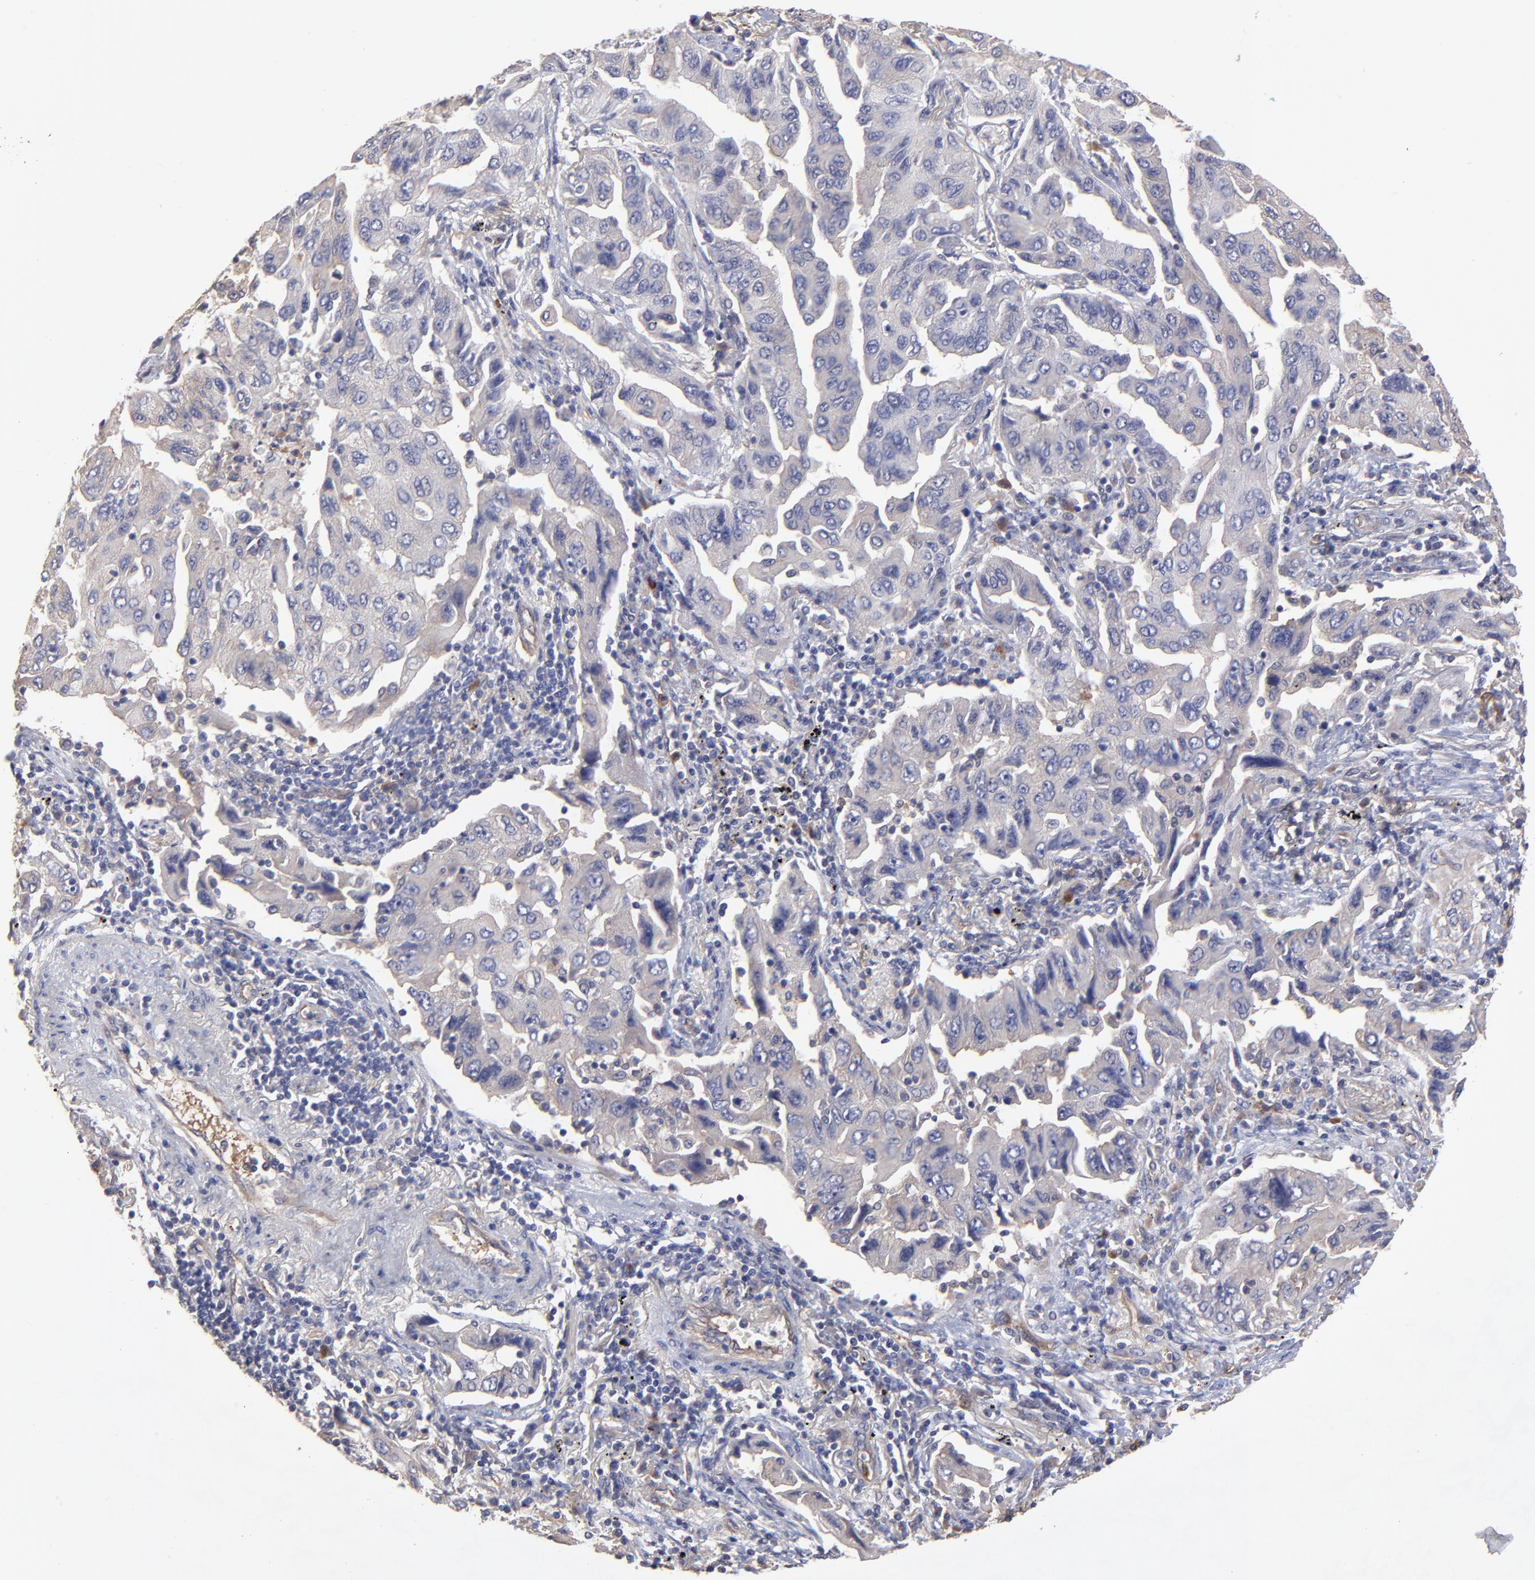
{"staining": {"intensity": "negative", "quantity": "none", "location": "none"}, "tissue": "lung cancer", "cell_type": "Tumor cells", "image_type": "cancer", "snomed": [{"axis": "morphology", "description": "Adenocarcinoma, NOS"}, {"axis": "topography", "description": "Lung"}], "caption": "The micrograph exhibits no staining of tumor cells in adenocarcinoma (lung).", "gene": "ASB7", "patient": {"sex": "female", "age": 65}}